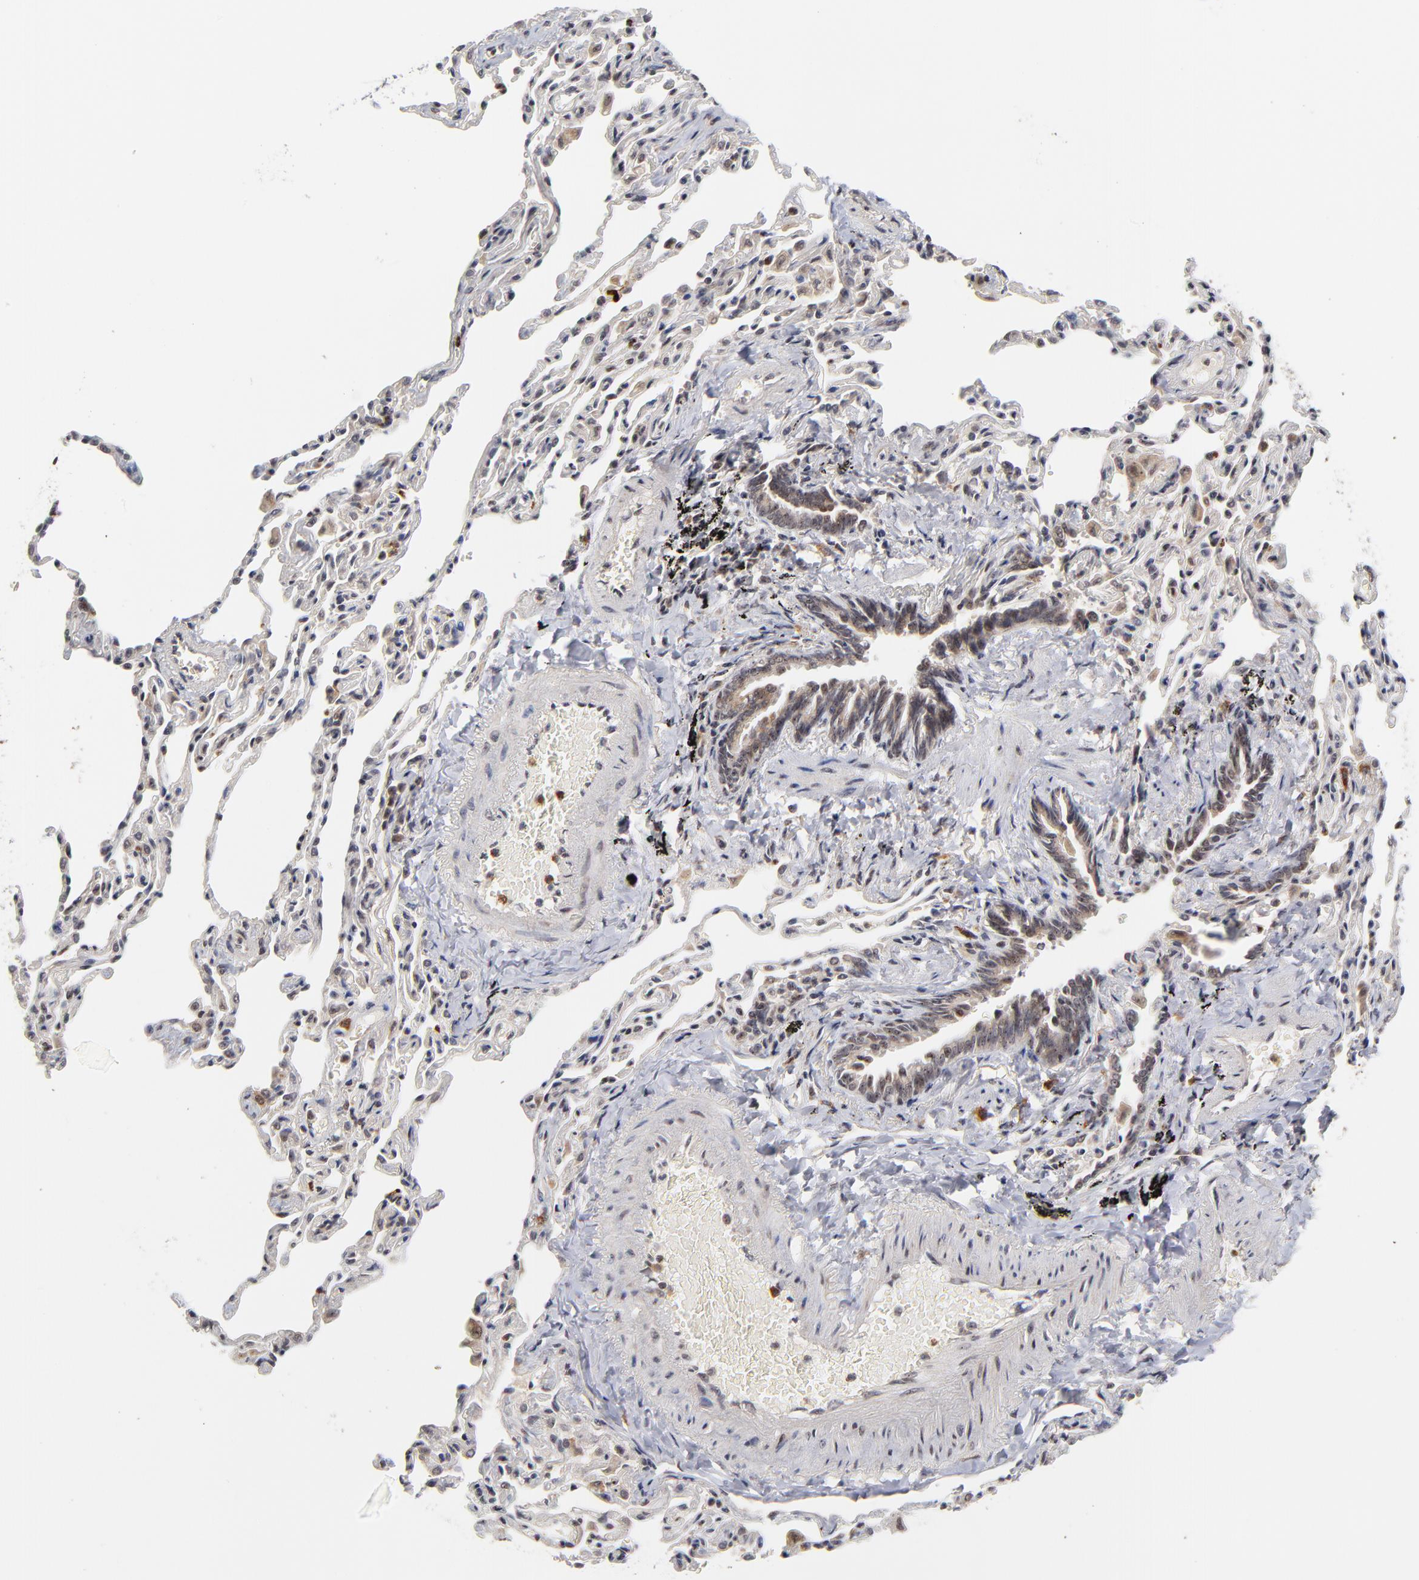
{"staining": {"intensity": "weak", "quantity": ">75%", "location": "cytoplasmic/membranous"}, "tissue": "bronchus", "cell_type": "Respiratory epithelial cells", "image_type": "normal", "snomed": [{"axis": "morphology", "description": "Normal tissue, NOS"}, {"axis": "topography", "description": "Cartilage tissue"}, {"axis": "topography", "description": "Bronchus"}, {"axis": "topography", "description": "Lung"}], "caption": "Immunohistochemistry (IHC) photomicrograph of unremarkable bronchus stained for a protein (brown), which displays low levels of weak cytoplasmic/membranous expression in about >75% of respiratory epithelial cells.", "gene": "ZNF419", "patient": {"sex": "male", "age": 64}}